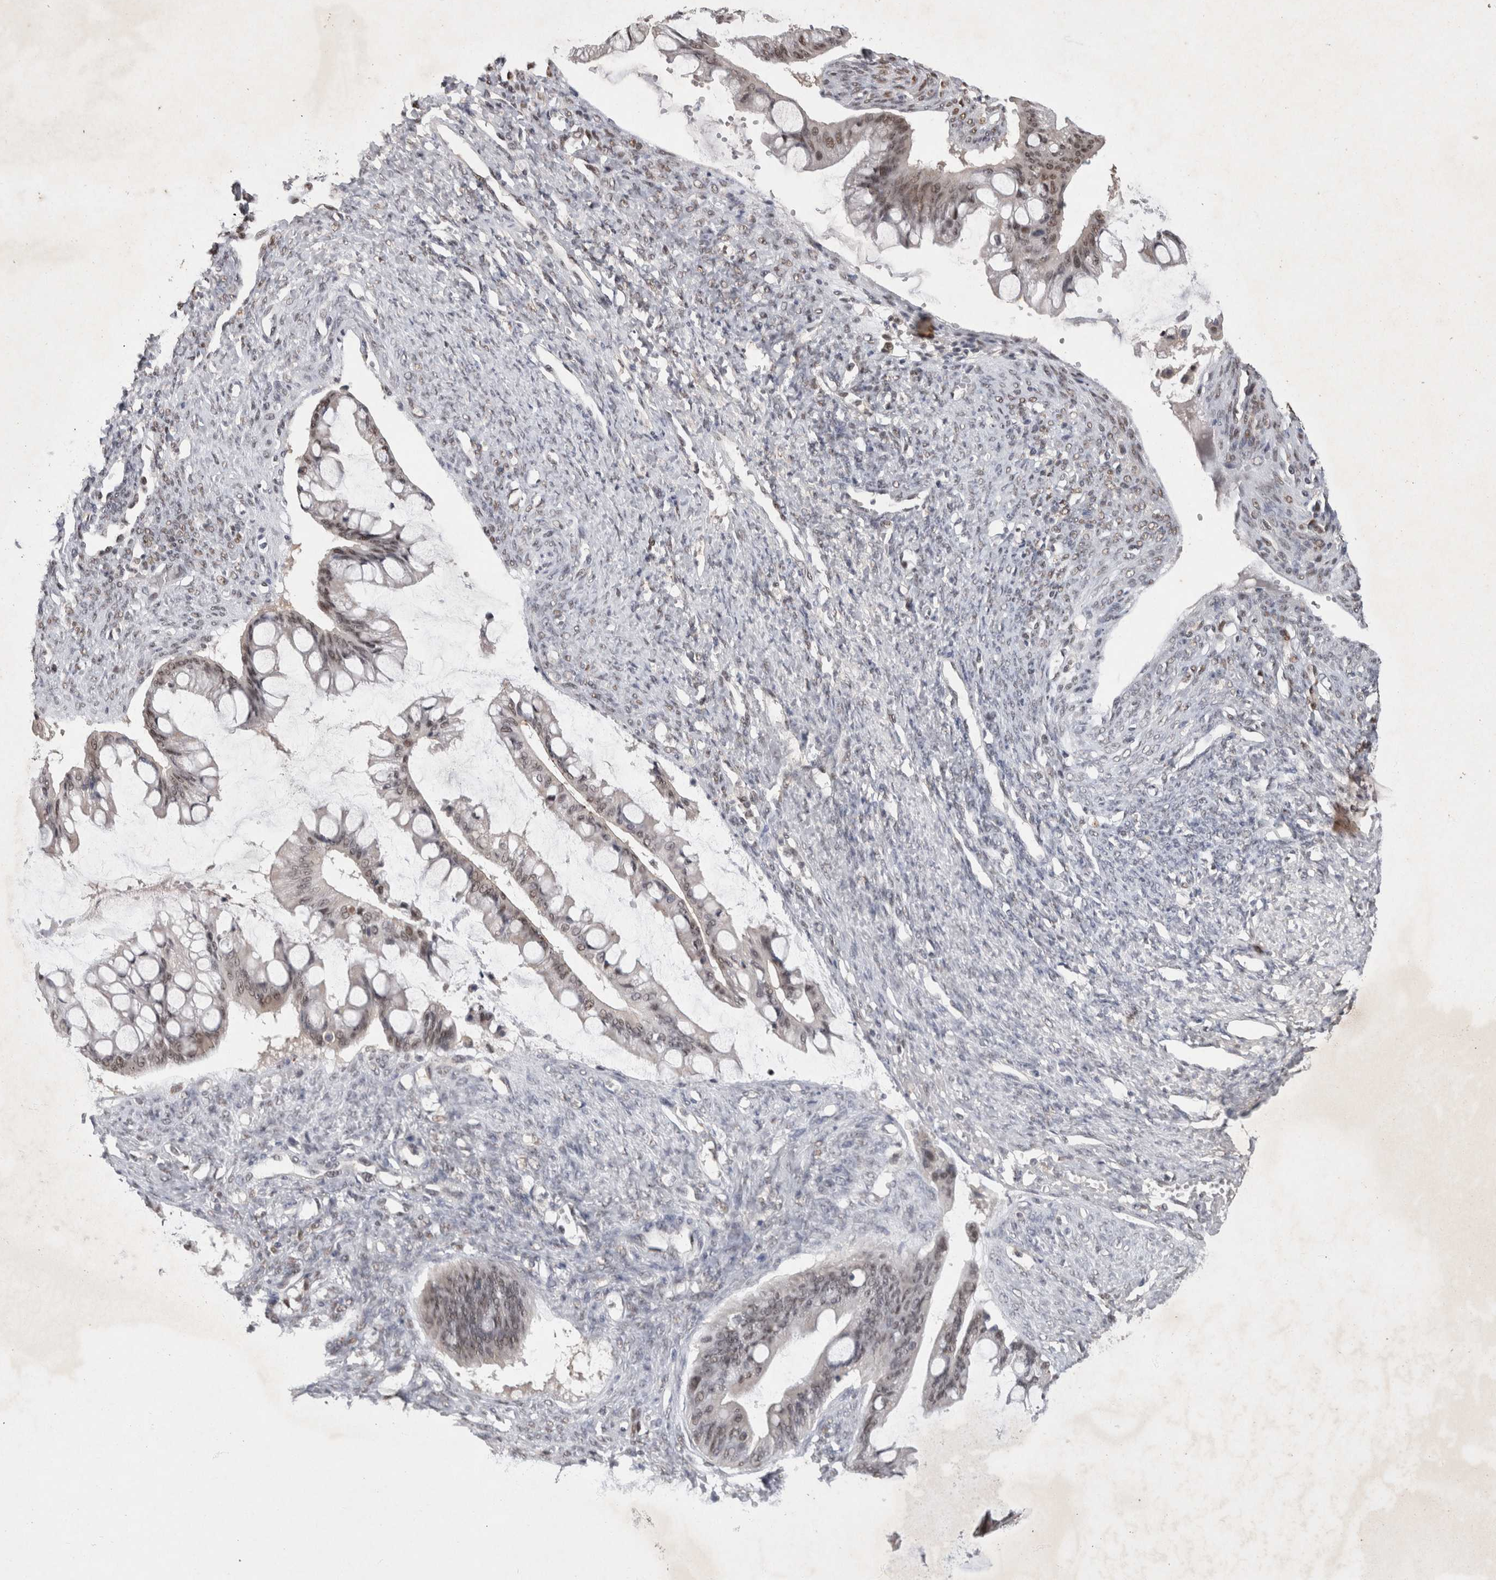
{"staining": {"intensity": "weak", "quantity": ">75%", "location": "nuclear"}, "tissue": "ovarian cancer", "cell_type": "Tumor cells", "image_type": "cancer", "snomed": [{"axis": "morphology", "description": "Cystadenocarcinoma, mucinous, NOS"}, {"axis": "topography", "description": "Ovary"}], "caption": "Protein analysis of mucinous cystadenocarcinoma (ovarian) tissue exhibits weak nuclear positivity in approximately >75% of tumor cells. (brown staining indicates protein expression, while blue staining denotes nuclei).", "gene": "XRCC5", "patient": {"sex": "female", "age": 73}}